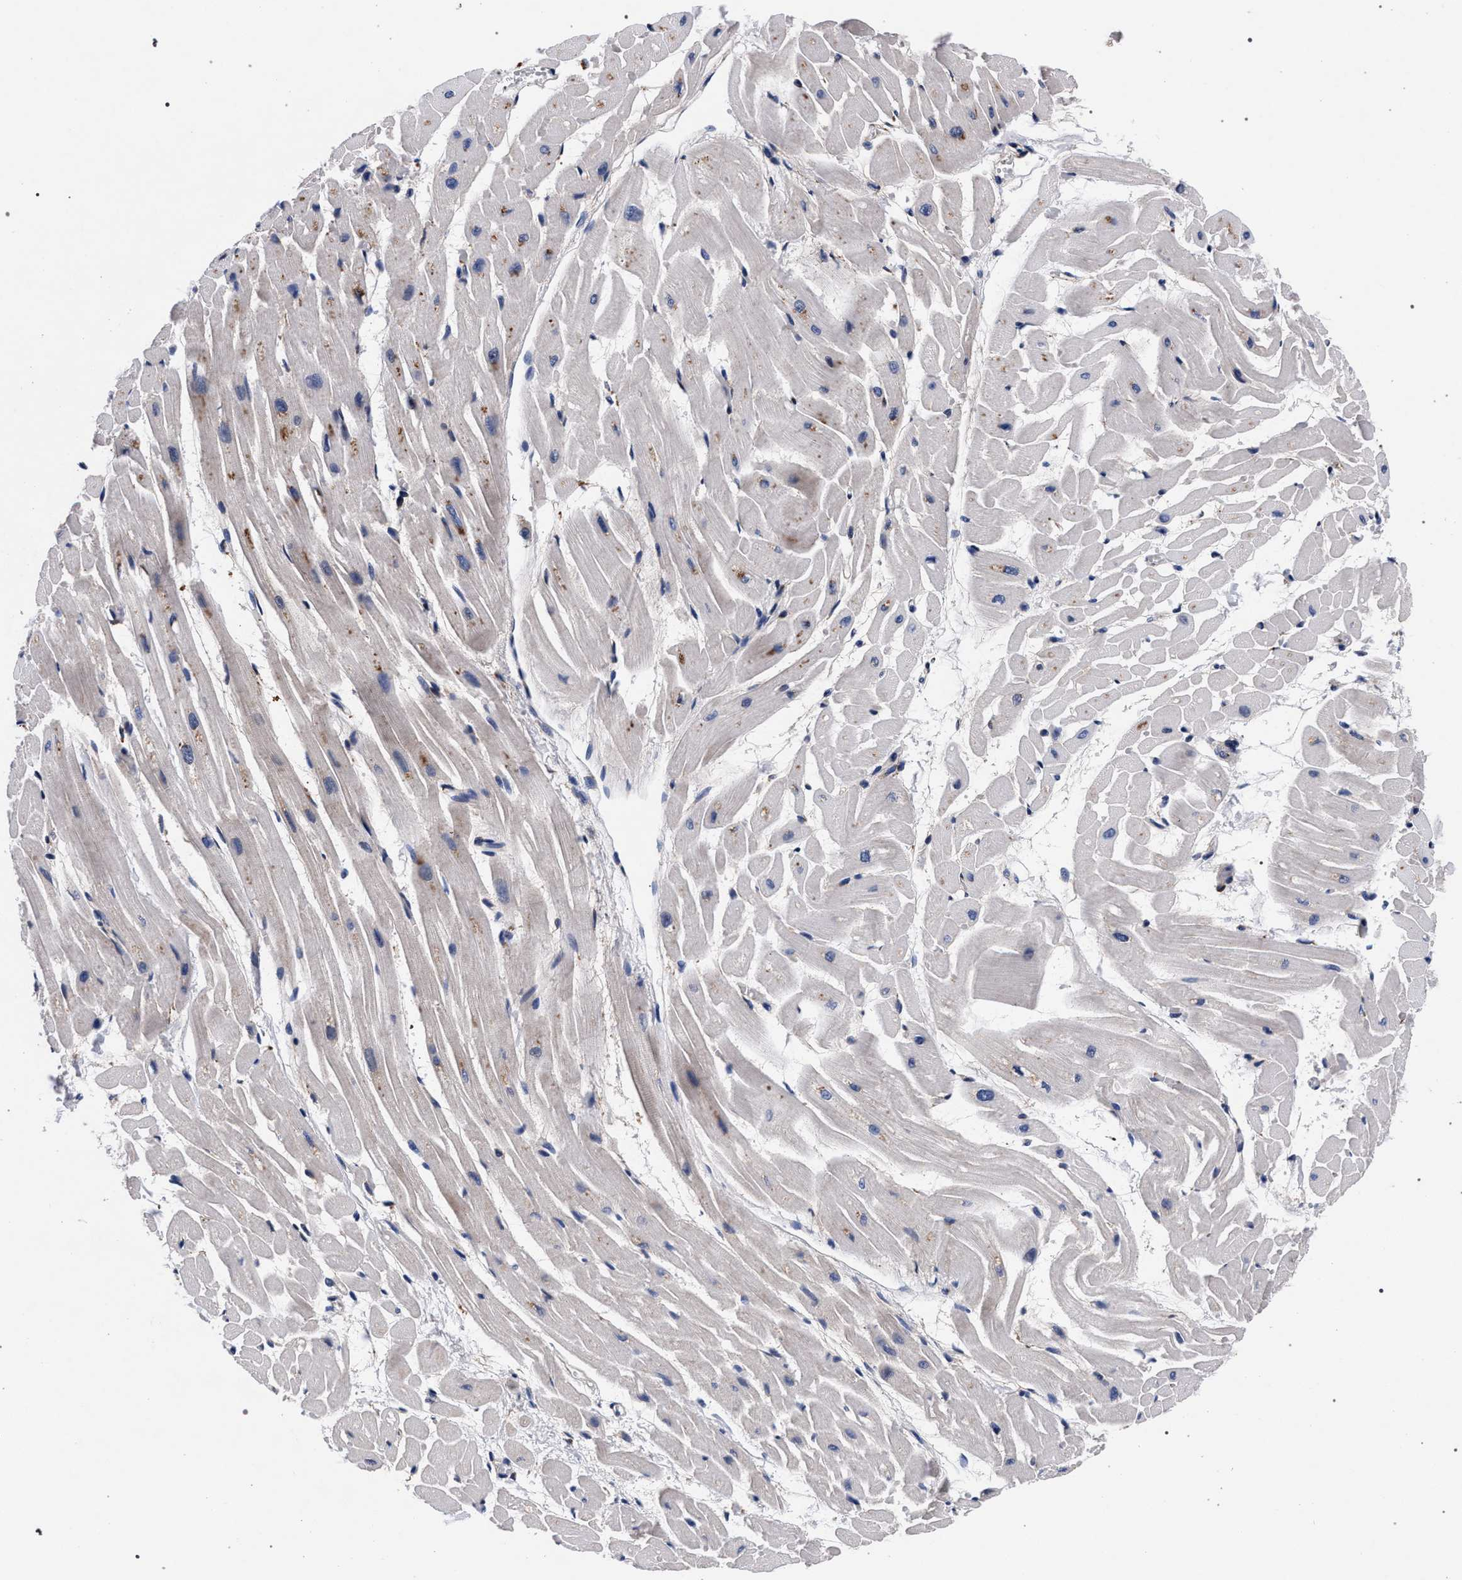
{"staining": {"intensity": "strong", "quantity": "25%-75%", "location": "cytoplasmic/membranous"}, "tissue": "heart muscle", "cell_type": "Cardiomyocytes", "image_type": "normal", "snomed": [{"axis": "morphology", "description": "Normal tissue, NOS"}, {"axis": "topography", "description": "Heart"}], "caption": "The photomicrograph displays a brown stain indicating the presence of a protein in the cytoplasmic/membranous of cardiomyocytes in heart muscle.", "gene": "ACOX1", "patient": {"sex": "male", "age": 45}}